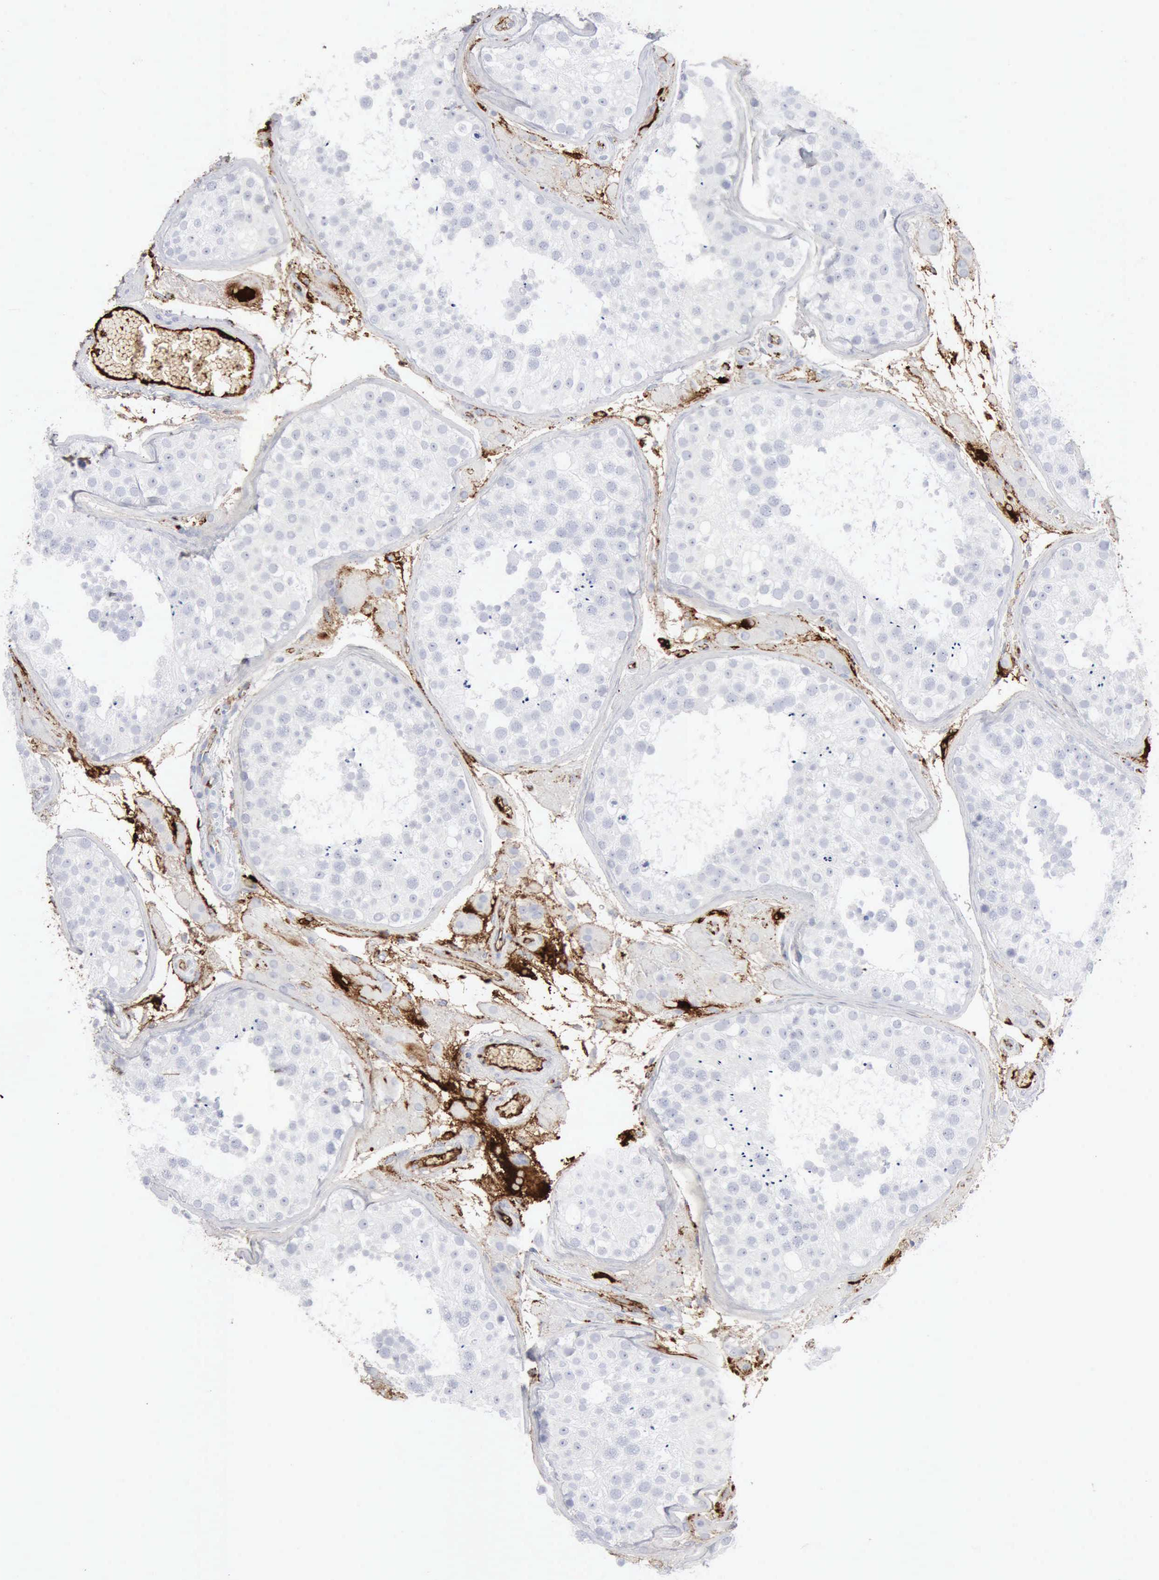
{"staining": {"intensity": "negative", "quantity": "none", "location": "none"}, "tissue": "testis", "cell_type": "Cells in seminiferous ducts", "image_type": "normal", "snomed": [{"axis": "morphology", "description": "Normal tissue, NOS"}, {"axis": "topography", "description": "Testis"}], "caption": "A high-resolution micrograph shows immunohistochemistry (IHC) staining of benign testis, which shows no significant positivity in cells in seminiferous ducts.", "gene": "C4BPA", "patient": {"sex": "male", "age": 26}}